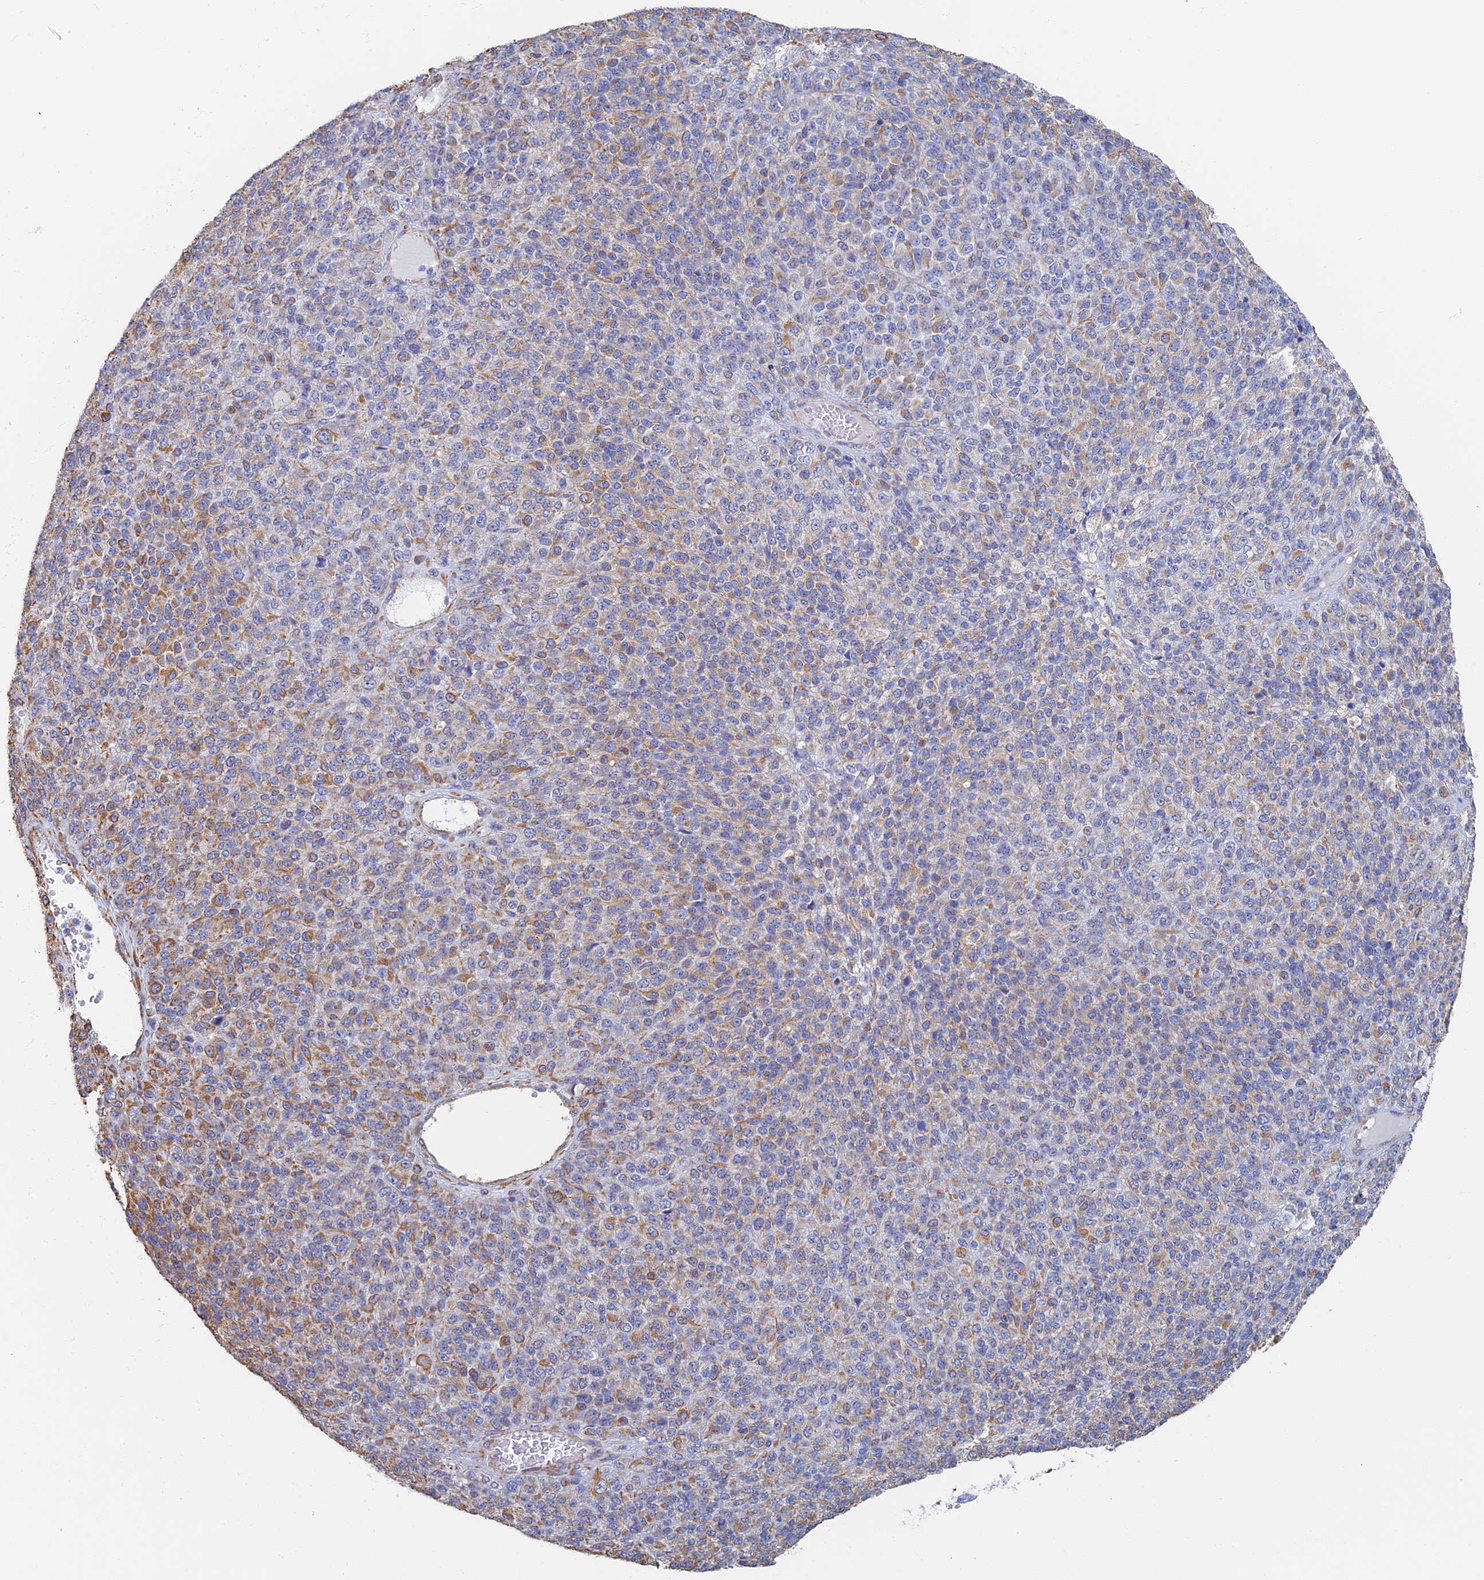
{"staining": {"intensity": "weak", "quantity": "25%-75%", "location": "cytoplasmic/membranous"}, "tissue": "melanoma", "cell_type": "Tumor cells", "image_type": "cancer", "snomed": [{"axis": "morphology", "description": "Malignant melanoma, Metastatic site"}, {"axis": "topography", "description": "Brain"}], "caption": "Immunohistochemical staining of human malignant melanoma (metastatic site) demonstrates low levels of weak cytoplasmic/membranous protein positivity in approximately 25%-75% of tumor cells.", "gene": "RMC1", "patient": {"sex": "female", "age": 56}}